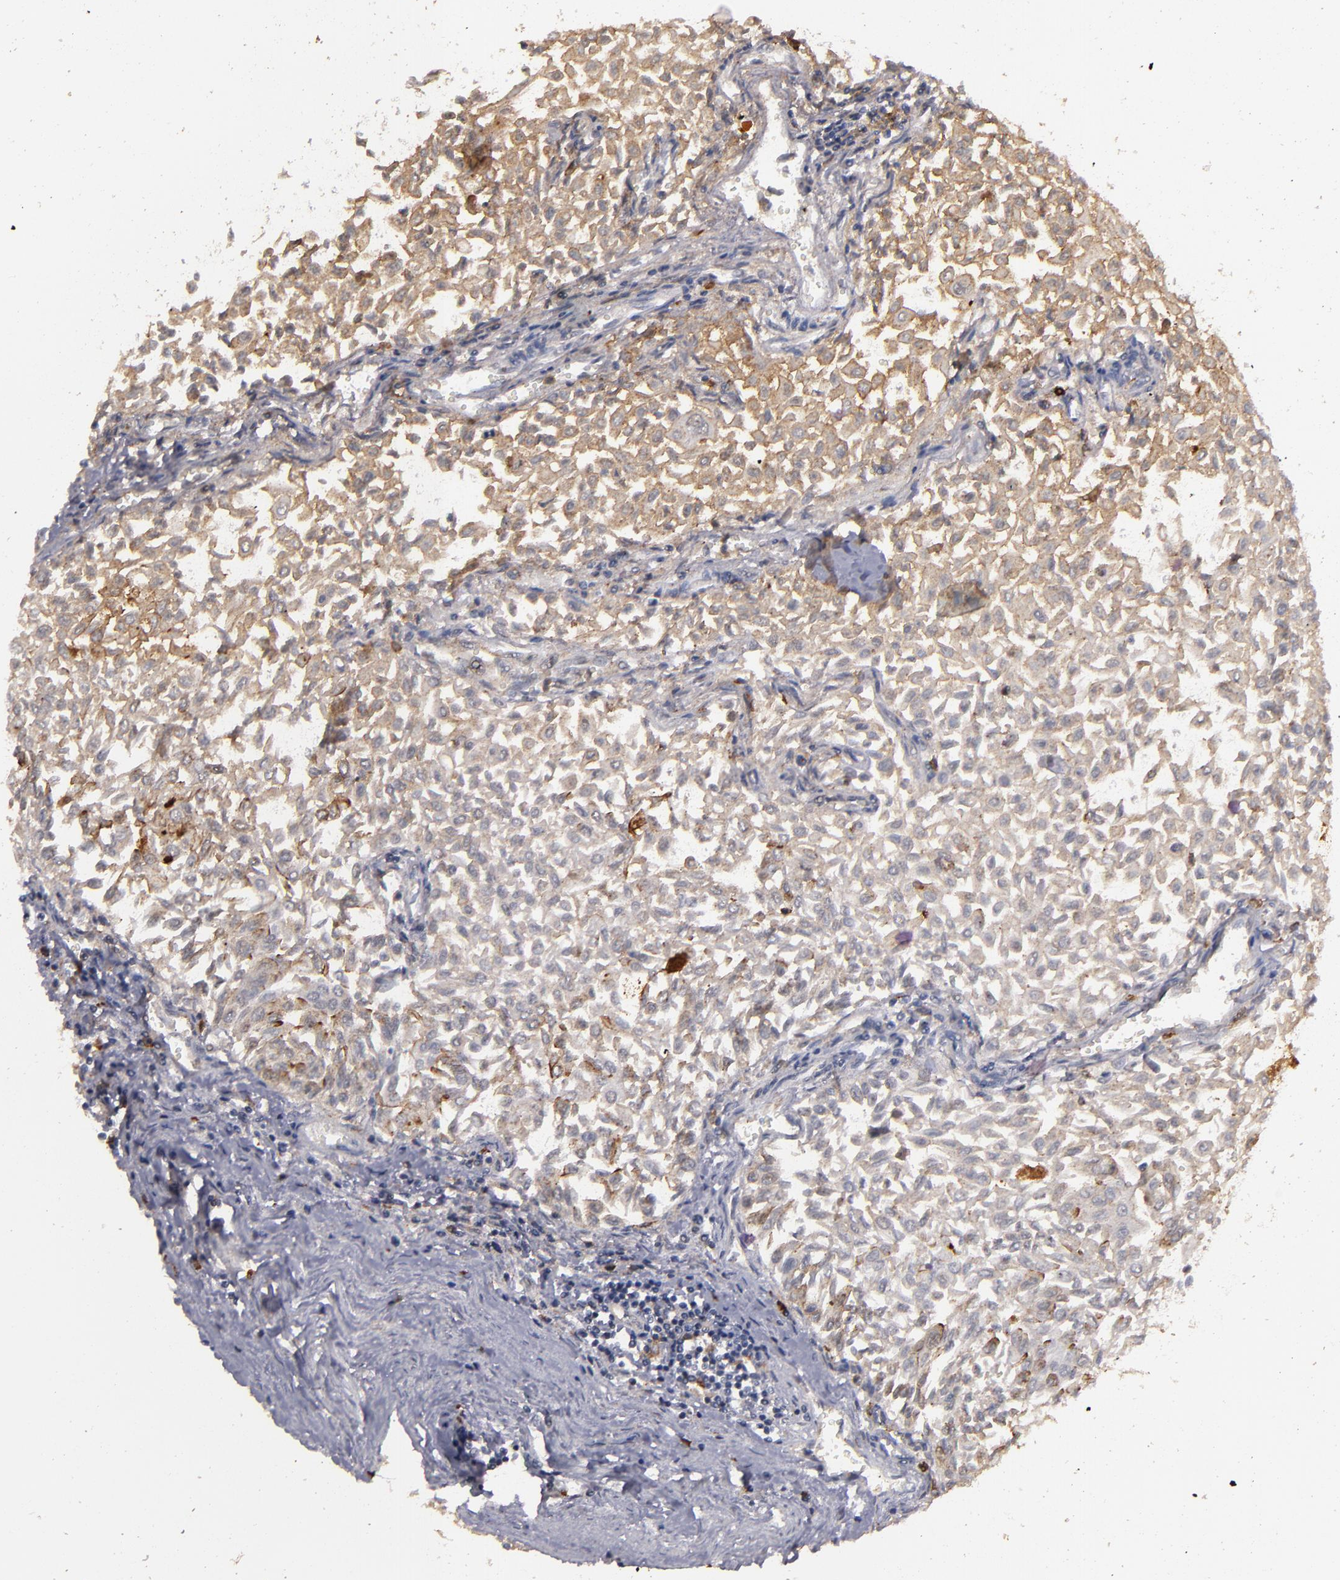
{"staining": {"intensity": "weak", "quantity": ">75%", "location": "cytoplasmic/membranous"}, "tissue": "urothelial cancer", "cell_type": "Tumor cells", "image_type": "cancer", "snomed": [{"axis": "morphology", "description": "Urothelial carcinoma, Low grade"}, {"axis": "topography", "description": "Urinary bladder"}], "caption": "Low-grade urothelial carcinoma stained for a protein (brown) exhibits weak cytoplasmic/membranous positive staining in about >75% of tumor cells.", "gene": "STX3", "patient": {"sex": "male", "age": 64}}